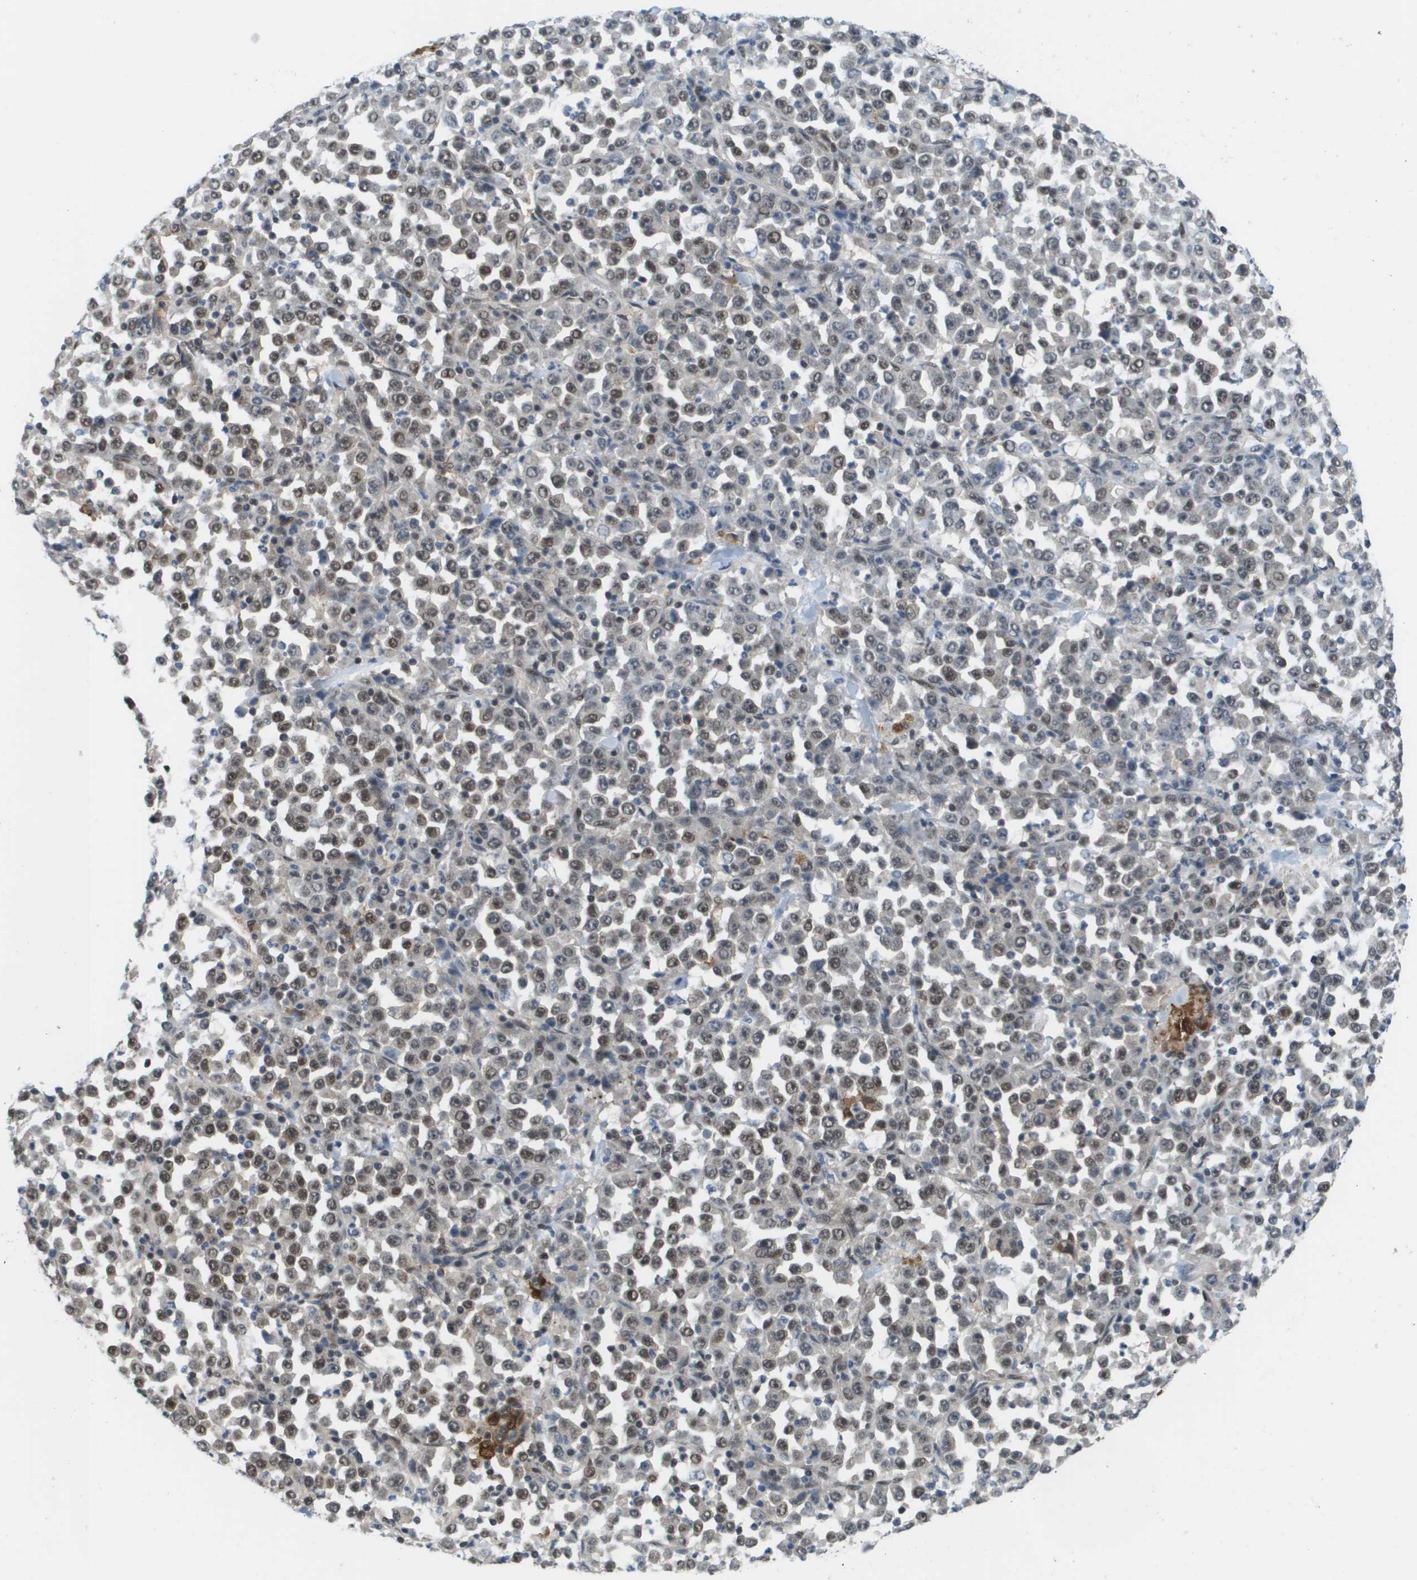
{"staining": {"intensity": "weak", "quantity": "25%-75%", "location": "nuclear"}, "tissue": "stomach cancer", "cell_type": "Tumor cells", "image_type": "cancer", "snomed": [{"axis": "morphology", "description": "Normal tissue, NOS"}, {"axis": "morphology", "description": "Adenocarcinoma, NOS"}, {"axis": "topography", "description": "Stomach, upper"}, {"axis": "topography", "description": "Stomach"}], "caption": "Protein expression analysis of stomach cancer demonstrates weak nuclear expression in approximately 25%-75% of tumor cells.", "gene": "PRCC", "patient": {"sex": "male", "age": 59}}